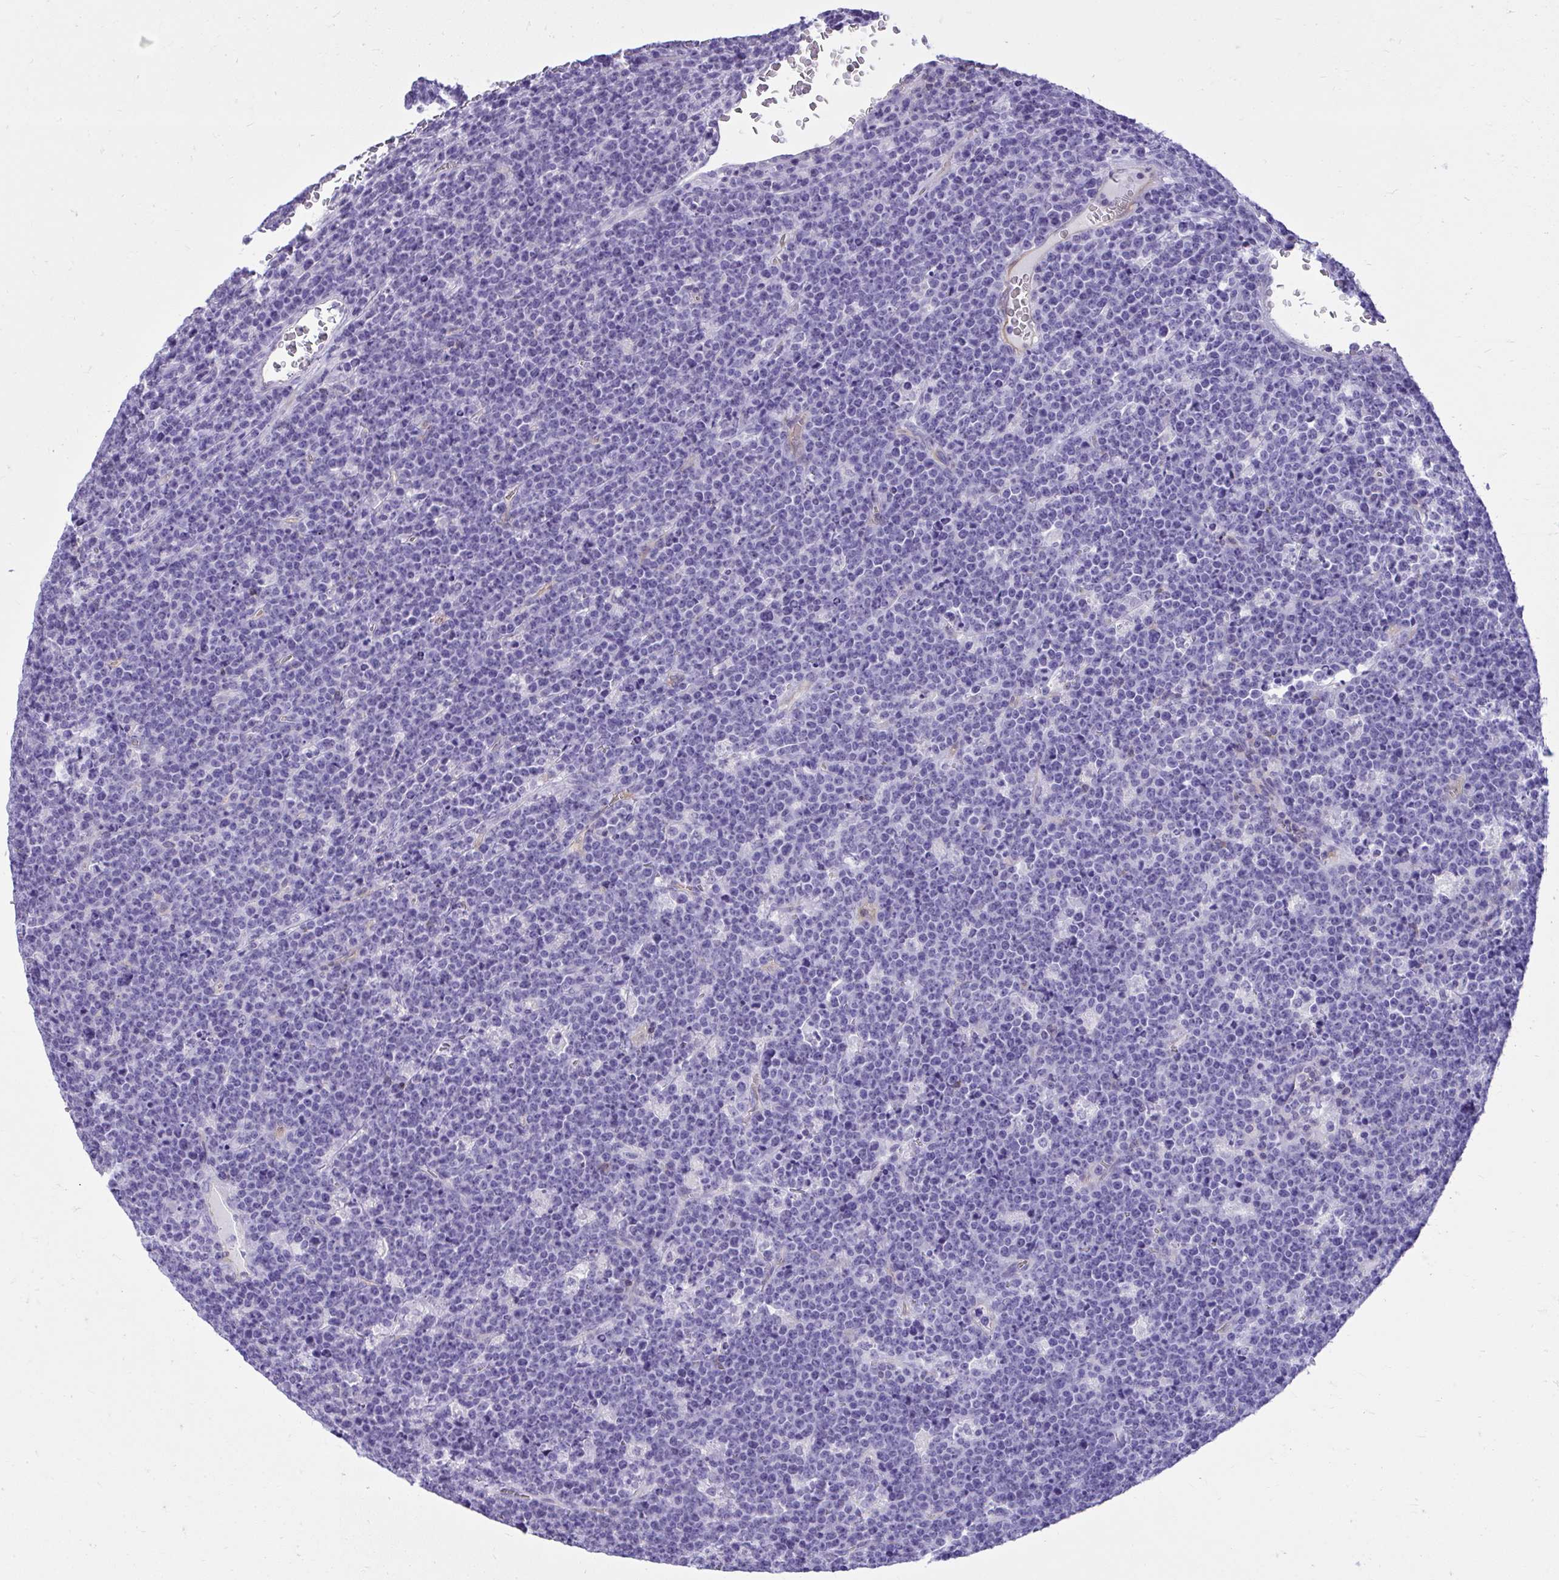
{"staining": {"intensity": "negative", "quantity": "none", "location": "none"}, "tissue": "lymphoma", "cell_type": "Tumor cells", "image_type": "cancer", "snomed": [{"axis": "morphology", "description": "Malignant lymphoma, non-Hodgkin's type, High grade"}, {"axis": "topography", "description": "Ovary"}], "caption": "IHC of human lymphoma reveals no expression in tumor cells.", "gene": "GPRIN3", "patient": {"sex": "female", "age": 56}}